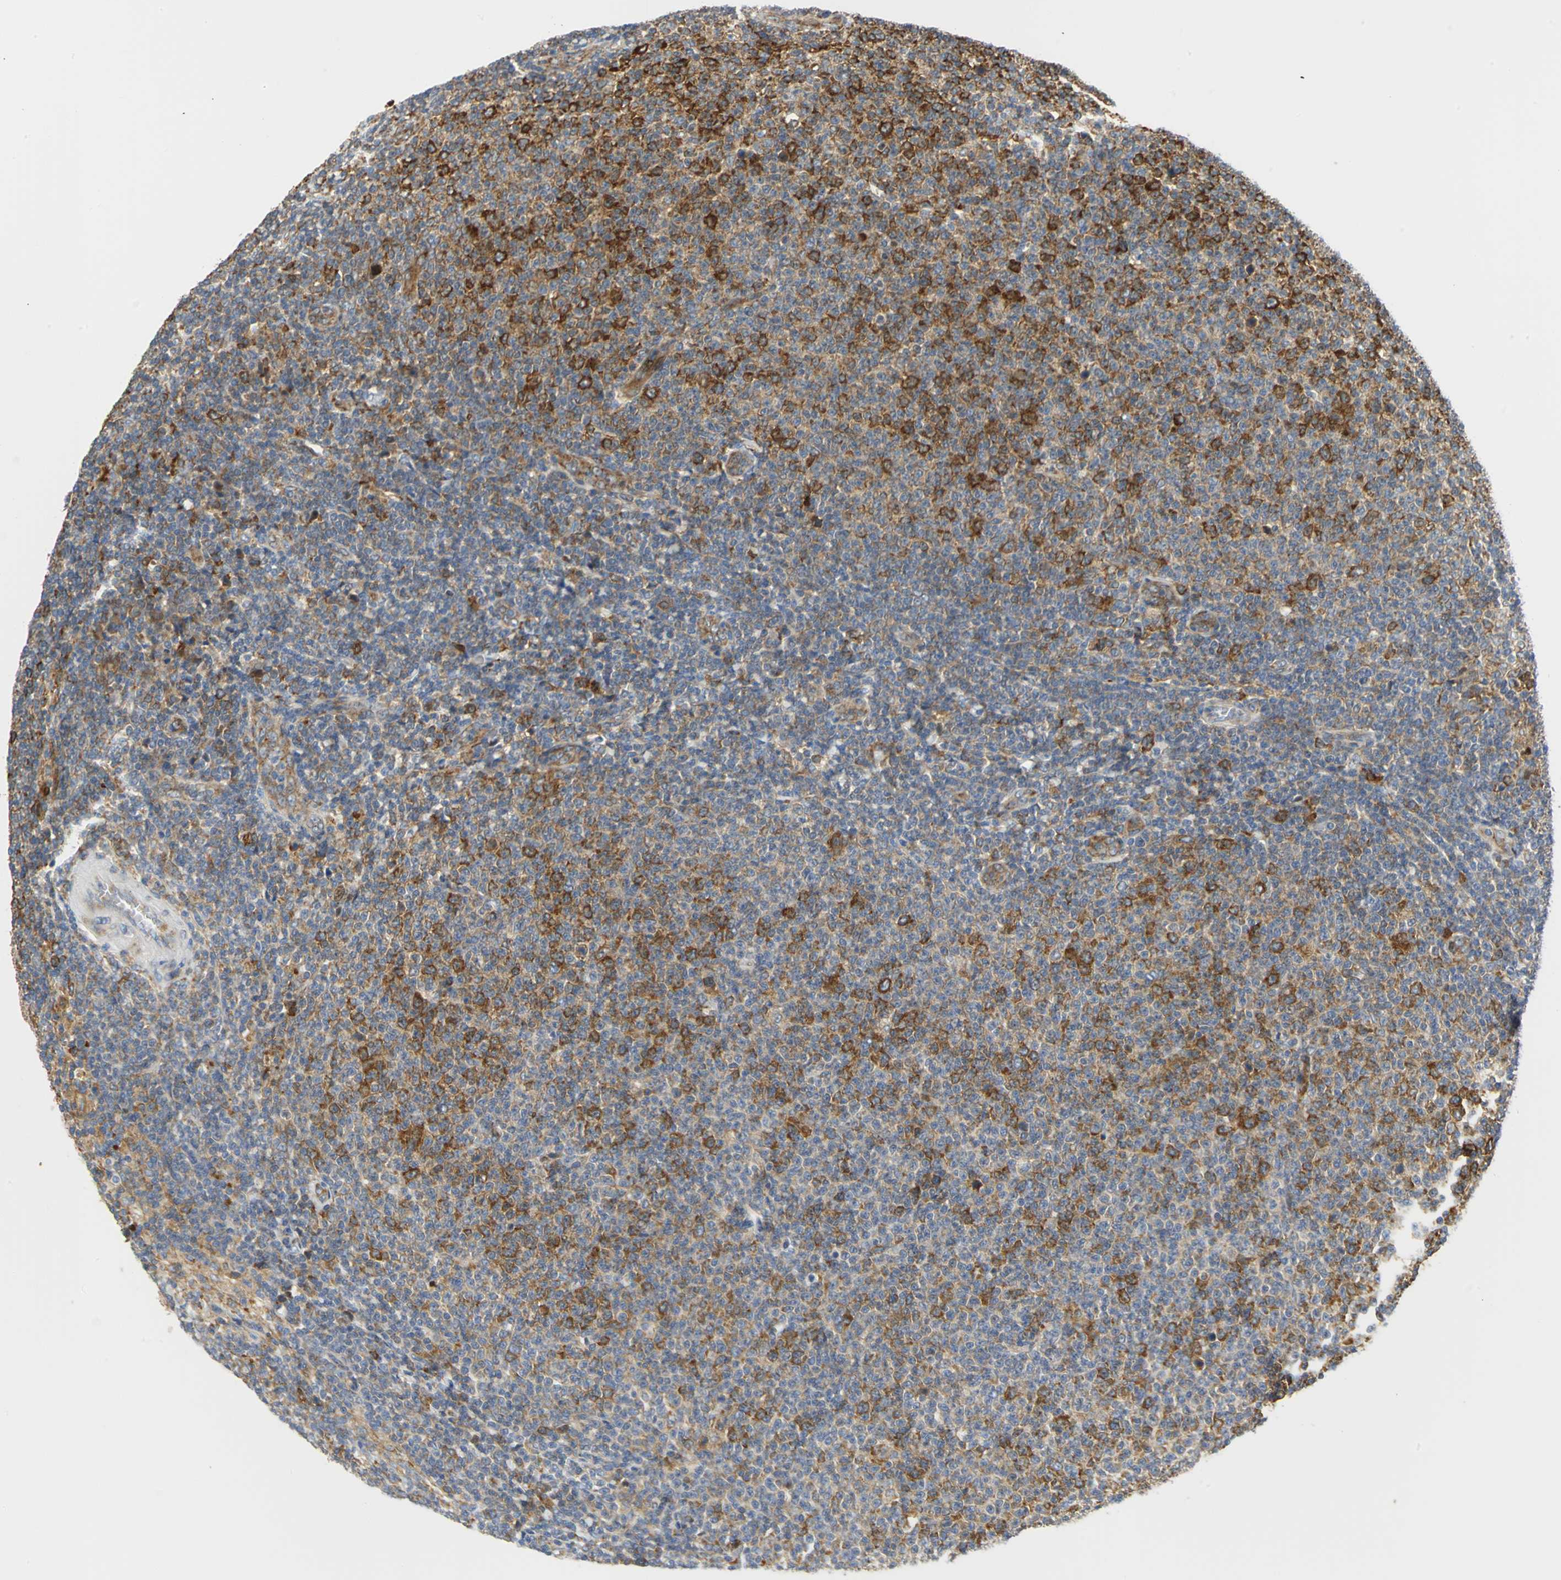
{"staining": {"intensity": "moderate", "quantity": ">75%", "location": "cytoplasmic/membranous"}, "tissue": "lymphoma", "cell_type": "Tumor cells", "image_type": "cancer", "snomed": [{"axis": "morphology", "description": "Malignant lymphoma, non-Hodgkin's type, Low grade"}, {"axis": "topography", "description": "Lymph node"}], "caption": "A brown stain shows moderate cytoplasmic/membranous expression of a protein in lymphoma tumor cells.", "gene": "YBX1", "patient": {"sex": "male", "age": 66}}